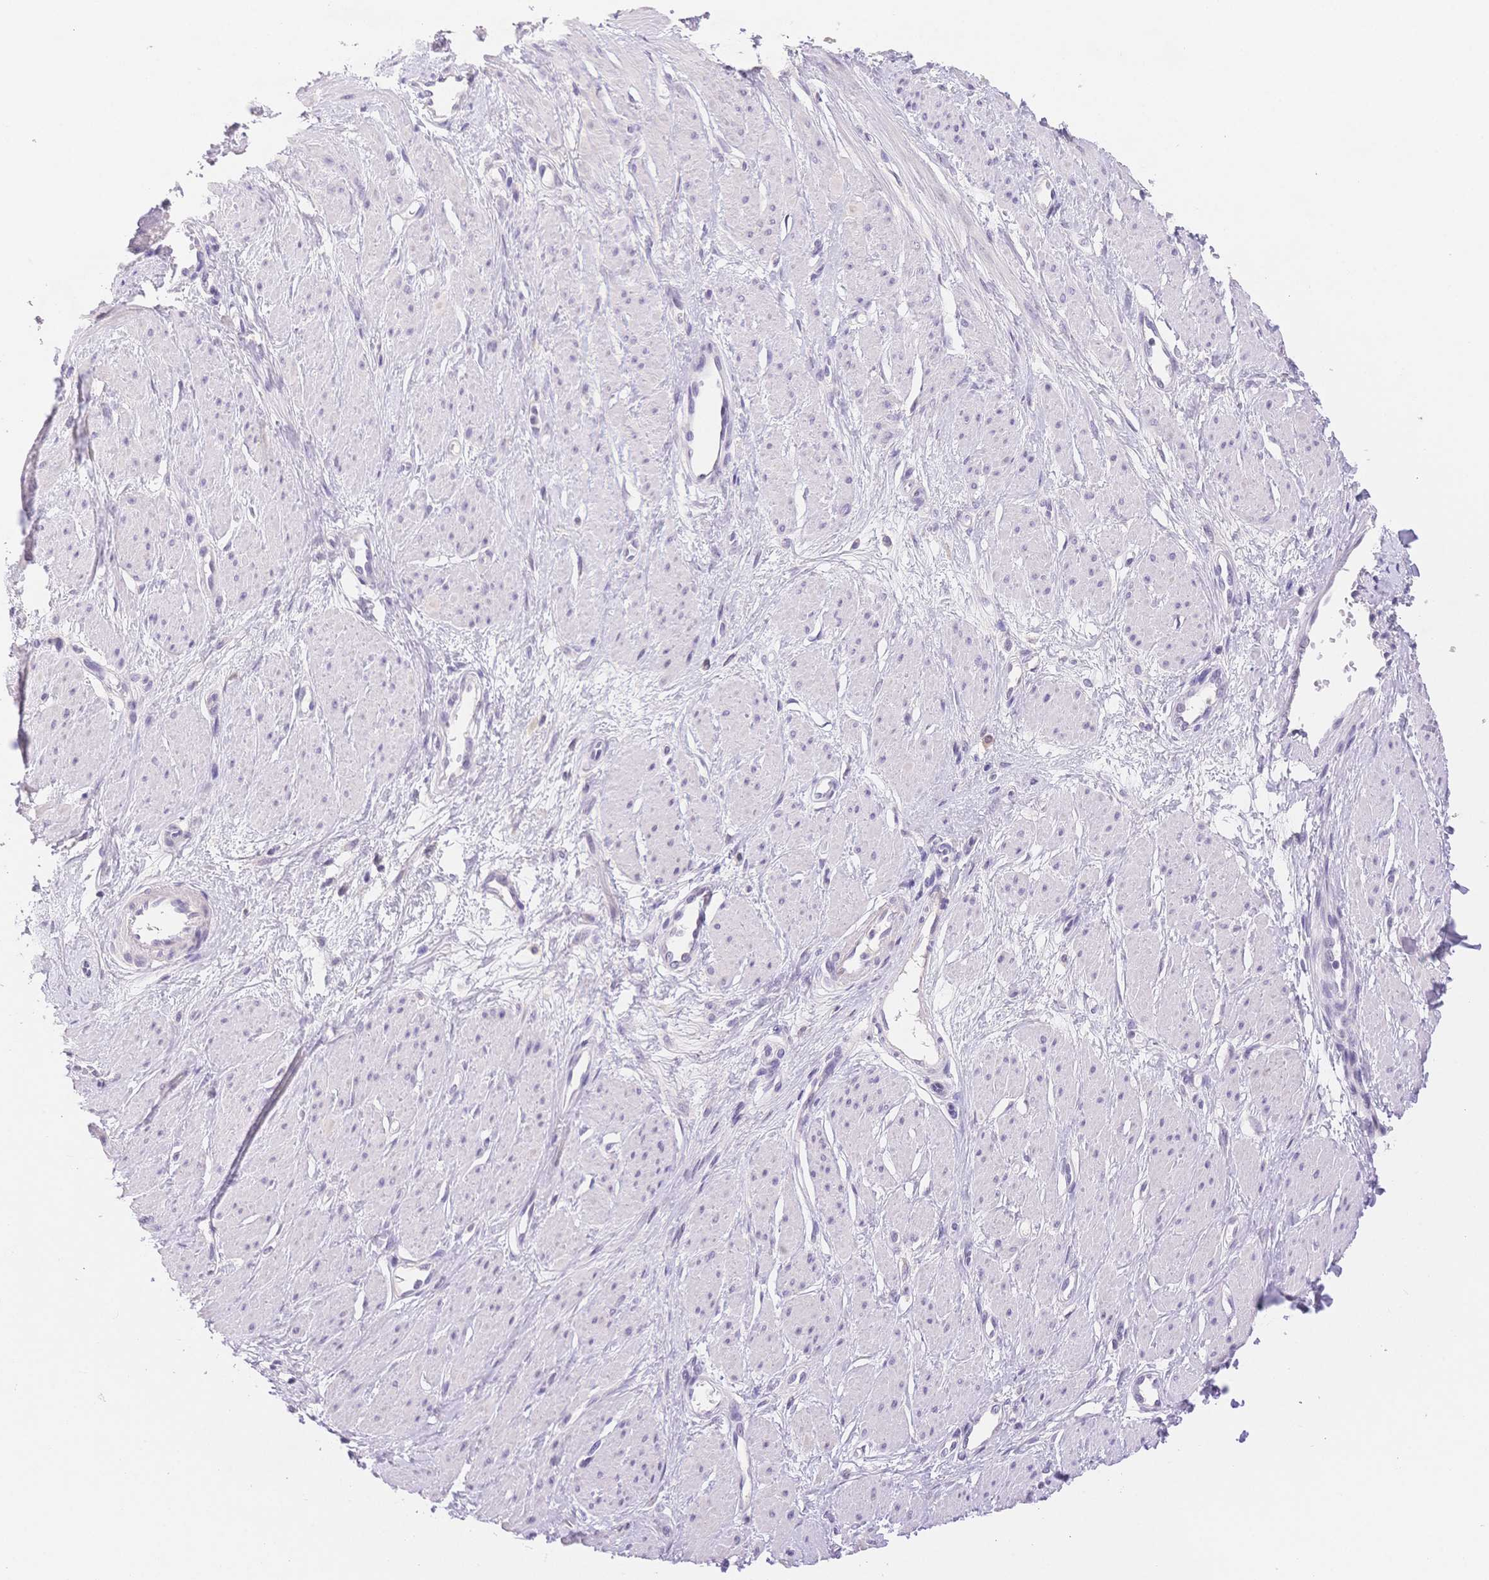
{"staining": {"intensity": "negative", "quantity": "none", "location": "none"}, "tissue": "smooth muscle", "cell_type": "Smooth muscle cells", "image_type": "normal", "snomed": [{"axis": "morphology", "description": "Normal tissue, NOS"}, {"axis": "topography", "description": "Smooth muscle"}, {"axis": "topography", "description": "Uterus"}], "caption": "DAB (3,3'-diaminobenzidine) immunohistochemical staining of benign human smooth muscle shows no significant expression in smooth muscle cells.", "gene": "MYOM1", "patient": {"sex": "female", "age": 39}}